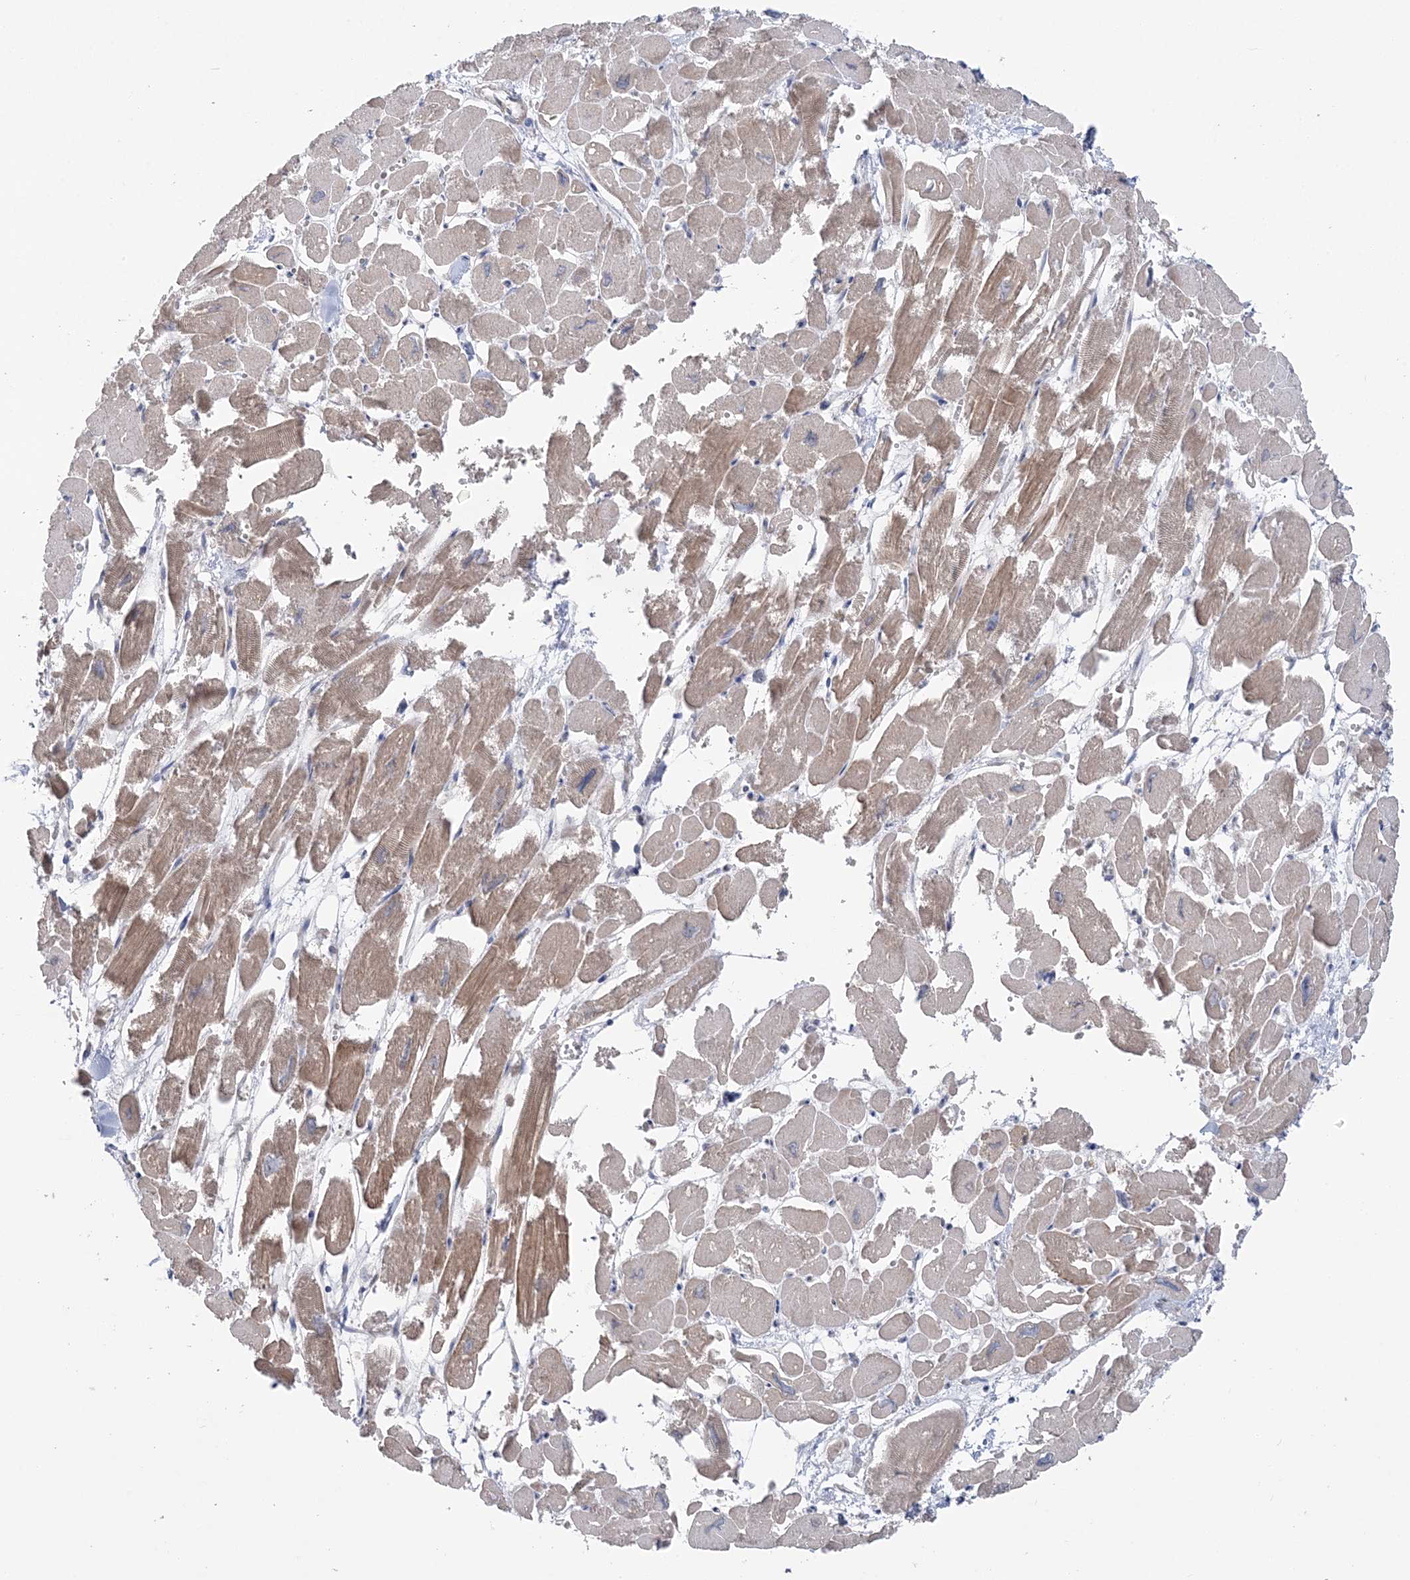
{"staining": {"intensity": "moderate", "quantity": ">75%", "location": "cytoplasmic/membranous"}, "tissue": "heart muscle", "cell_type": "Cardiomyocytes", "image_type": "normal", "snomed": [{"axis": "morphology", "description": "Normal tissue, NOS"}, {"axis": "topography", "description": "Heart"}], "caption": "Immunohistochemical staining of unremarkable human heart muscle exhibits medium levels of moderate cytoplasmic/membranous positivity in about >75% of cardiomyocytes.", "gene": "MMADHC", "patient": {"sex": "male", "age": 54}}